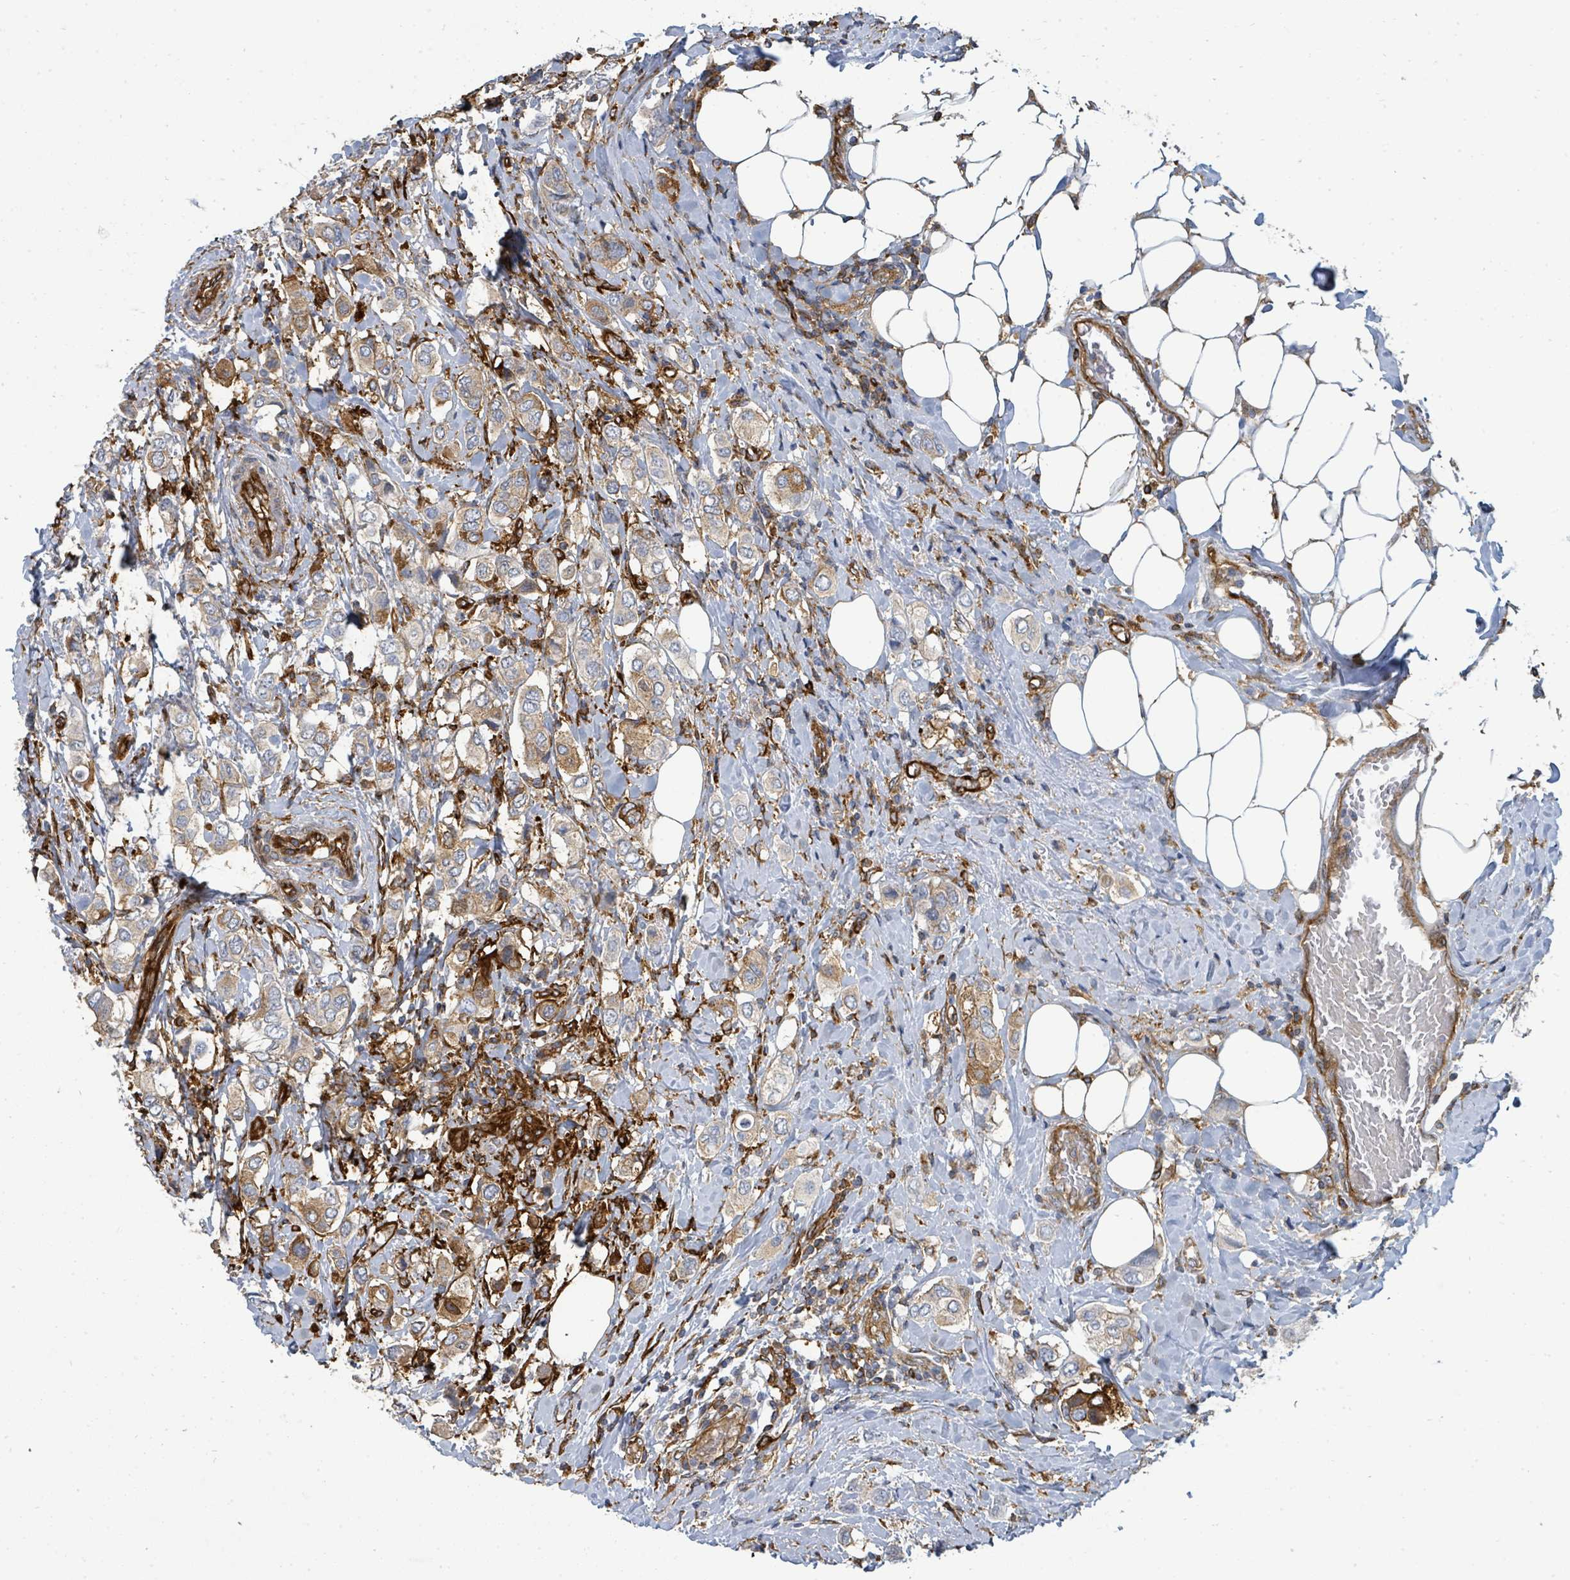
{"staining": {"intensity": "strong", "quantity": "<25%", "location": "cytoplasmic/membranous"}, "tissue": "breast cancer", "cell_type": "Tumor cells", "image_type": "cancer", "snomed": [{"axis": "morphology", "description": "Lobular carcinoma"}, {"axis": "topography", "description": "Breast"}], "caption": "Immunohistochemical staining of human breast cancer shows medium levels of strong cytoplasmic/membranous protein positivity in approximately <25% of tumor cells. Using DAB (3,3'-diaminobenzidine) (brown) and hematoxylin (blue) stains, captured at high magnification using brightfield microscopy.", "gene": "IFIT1", "patient": {"sex": "female", "age": 51}}